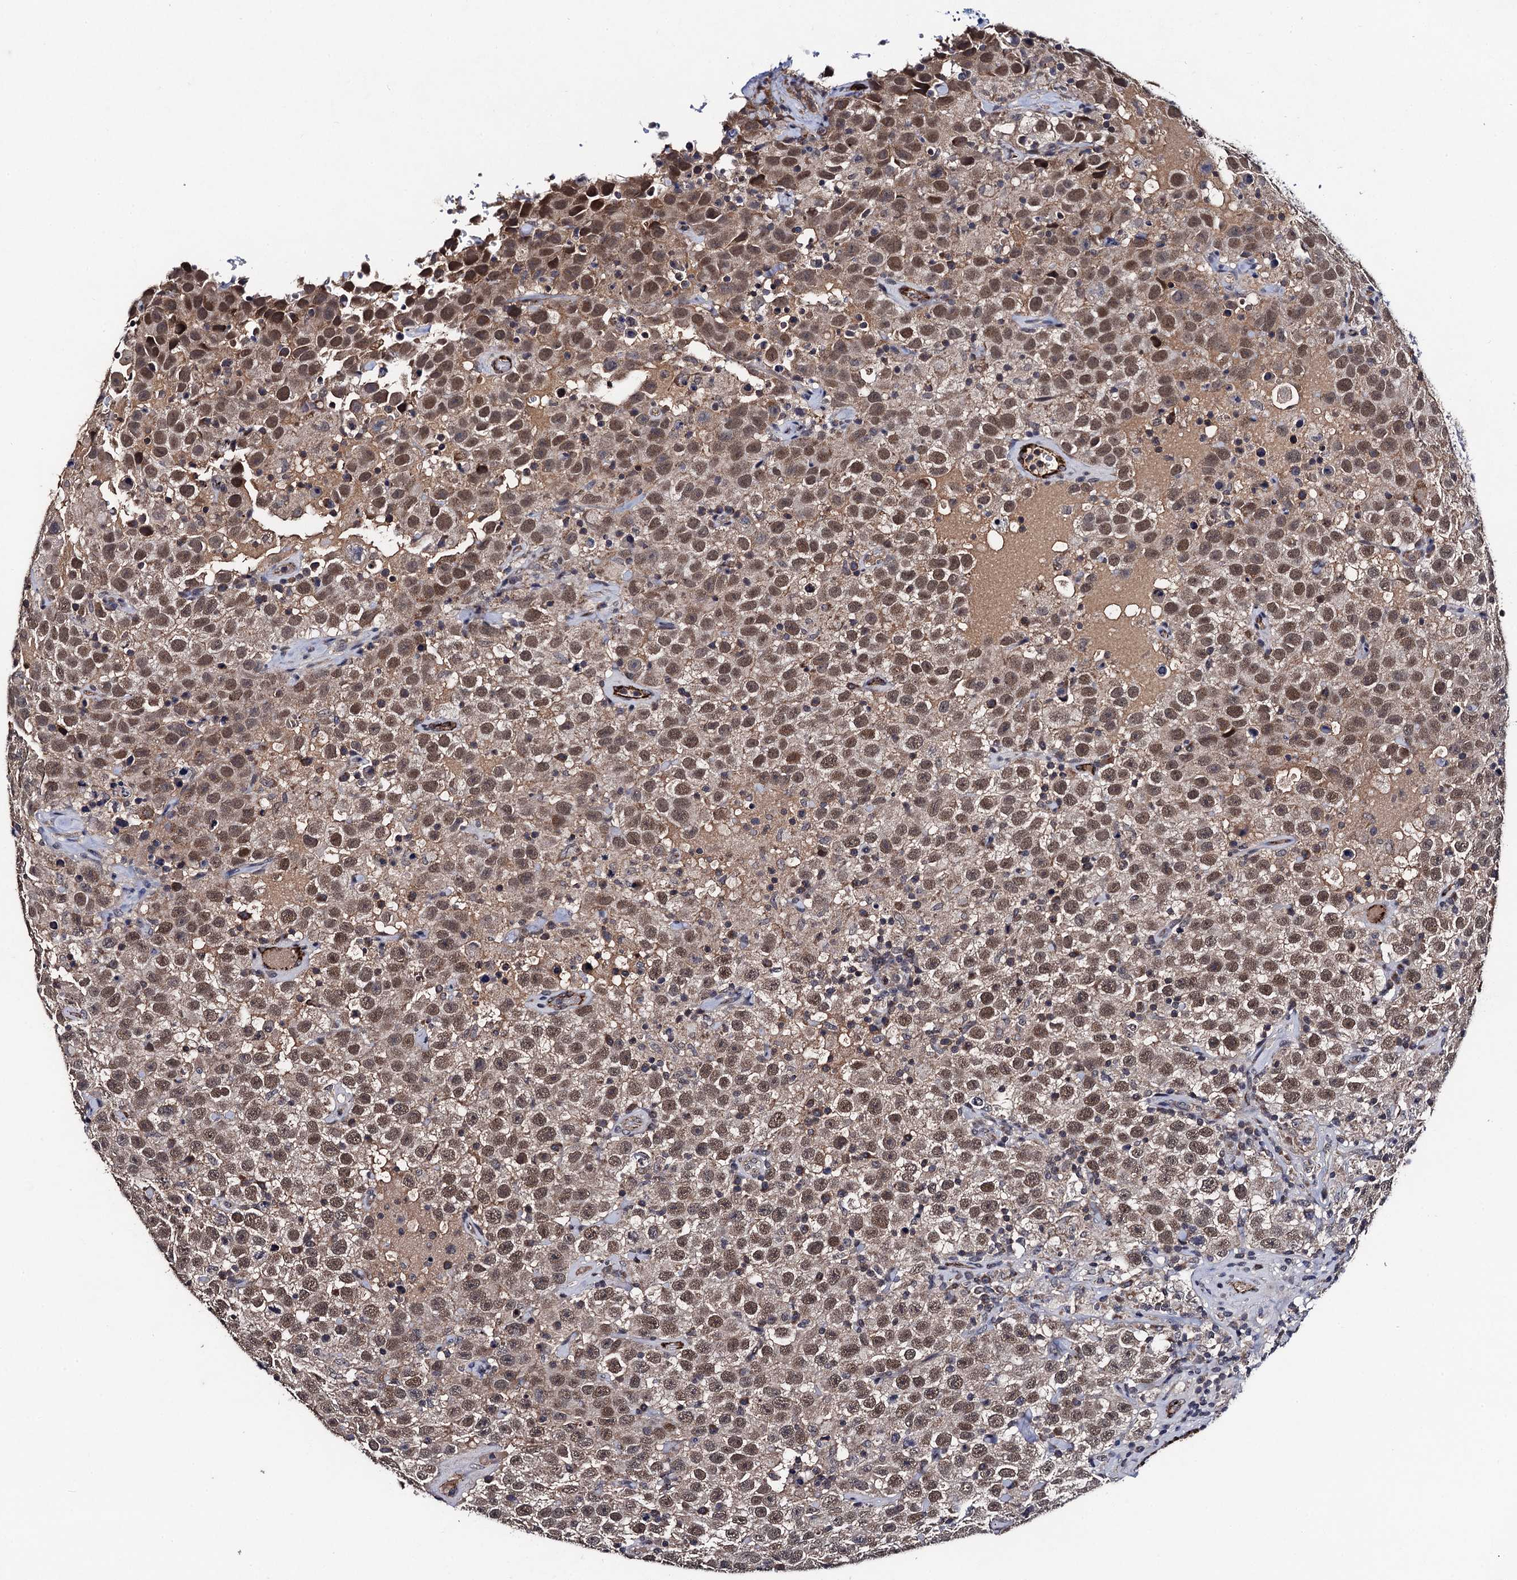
{"staining": {"intensity": "moderate", "quantity": ">75%", "location": "nuclear"}, "tissue": "testis cancer", "cell_type": "Tumor cells", "image_type": "cancer", "snomed": [{"axis": "morphology", "description": "Seminoma, NOS"}, {"axis": "topography", "description": "Testis"}], "caption": "Tumor cells show medium levels of moderate nuclear expression in about >75% of cells in human testis cancer (seminoma).", "gene": "PPTC7", "patient": {"sex": "male", "age": 41}}